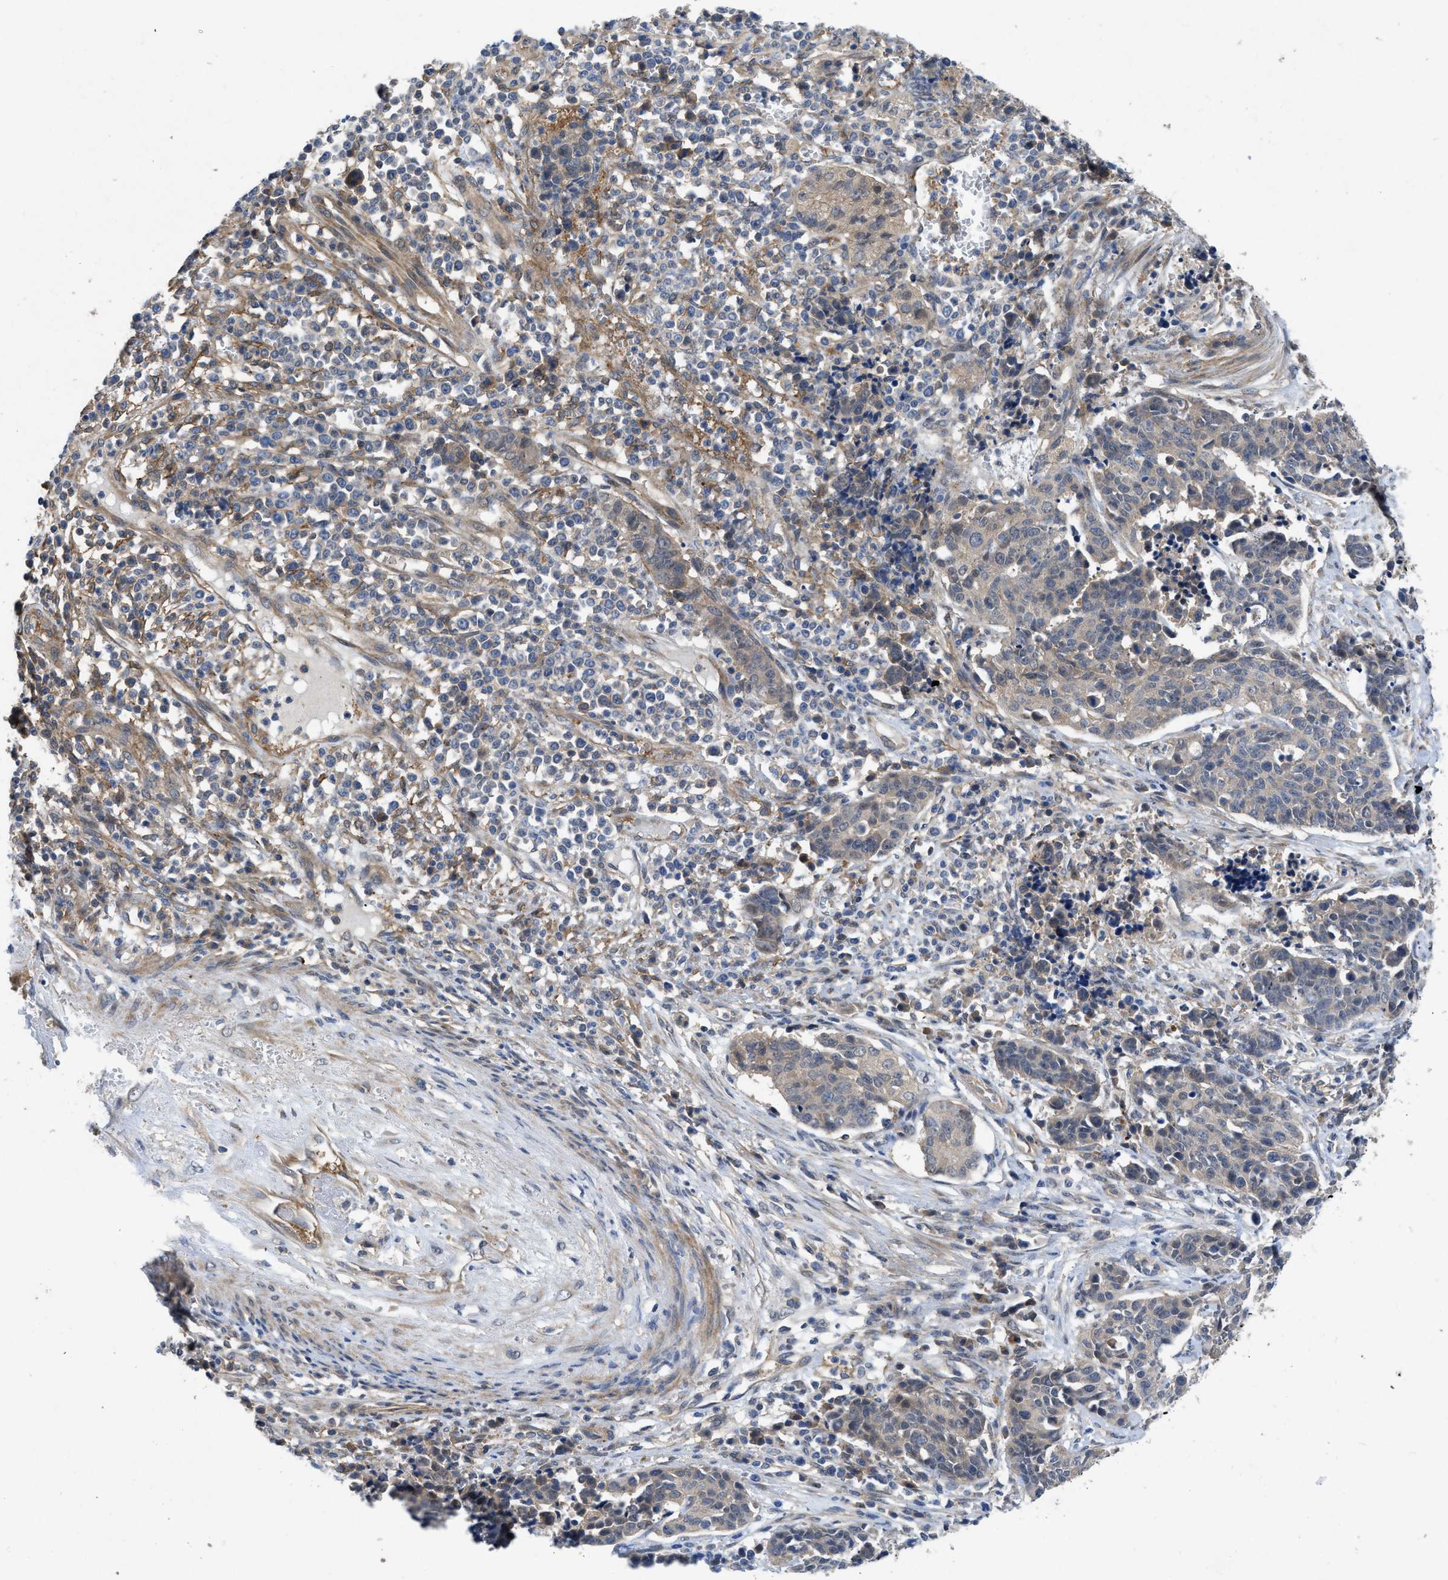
{"staining": {"intensity": "weak", "quantity": "<25%", "location": "cytoplasmic/membranous"}, "tissue": "cervical cancer", "cell_type": "Tumor cells", "image_type": "cancer", "snomed": [{"axis": "morphology", "description": "Squamous cell carcinoma, NOS"}, {"axis": "topography", "description": "Cervix"}], "caption": "Tumor cells show no significant expression in squamous cell carcinoma (cervical). Nuclei are stained in blue.", "gene": "PANX1", "patient": {"sex": "female", "age": 35}}